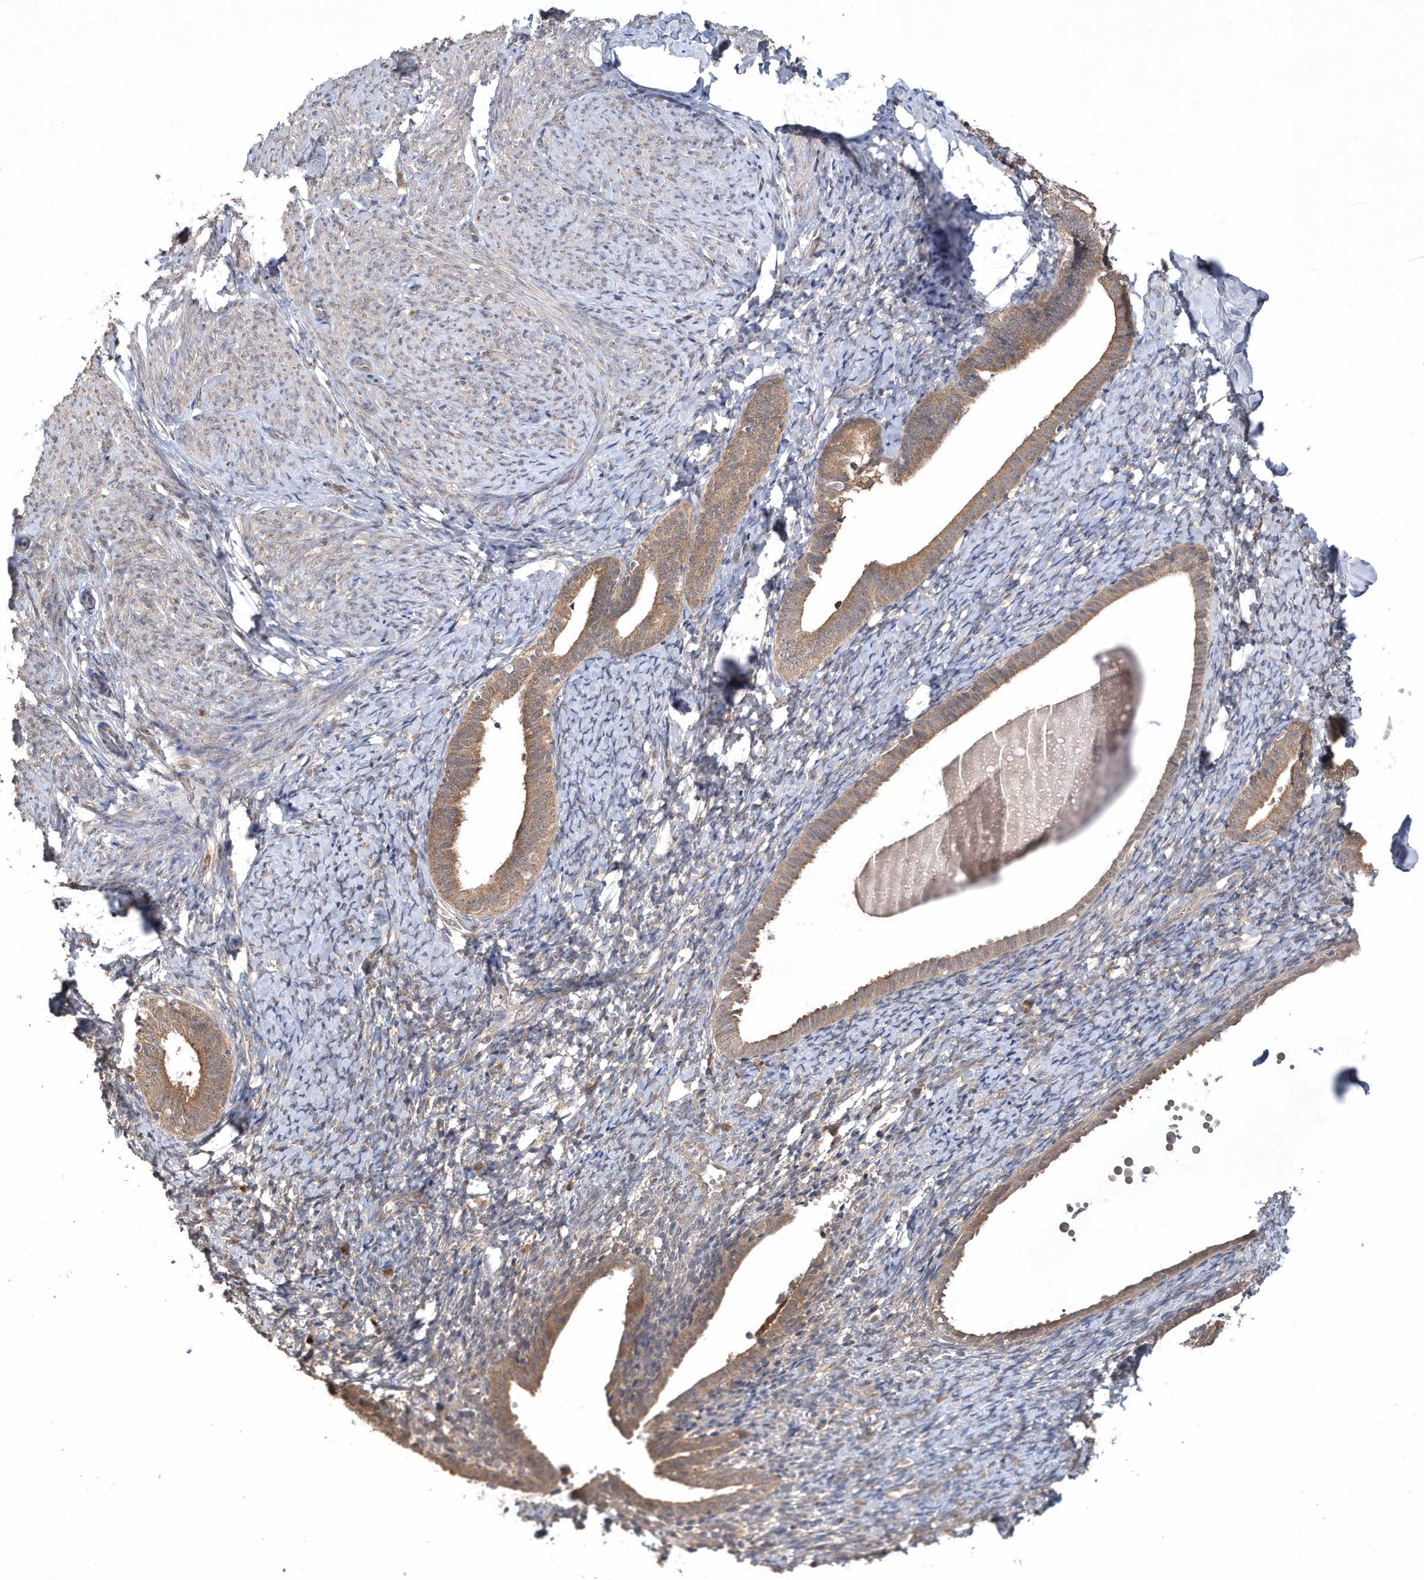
{"staining": {"intensity": "negative", "quantity": "none", "location": "none"}, "tissue": "endometrium", "cell_type": "Cells in endometrial stroma", "image_type": "normal", "snomed": [{"axis": "morphology", "description": "Normal tissue, NOS"}, {"axis": "topography", "description": "Endometrium"}], "caption": "This image is of normal endometrium stained with IHC to label a protein in brown with the nuclei are counter-stained blue. There is no staining in cells in endometrial stroma. Nuclei are stained in blue.", "gene": "AKR7A2", "patient": {"sex": "female", "age": 72}}